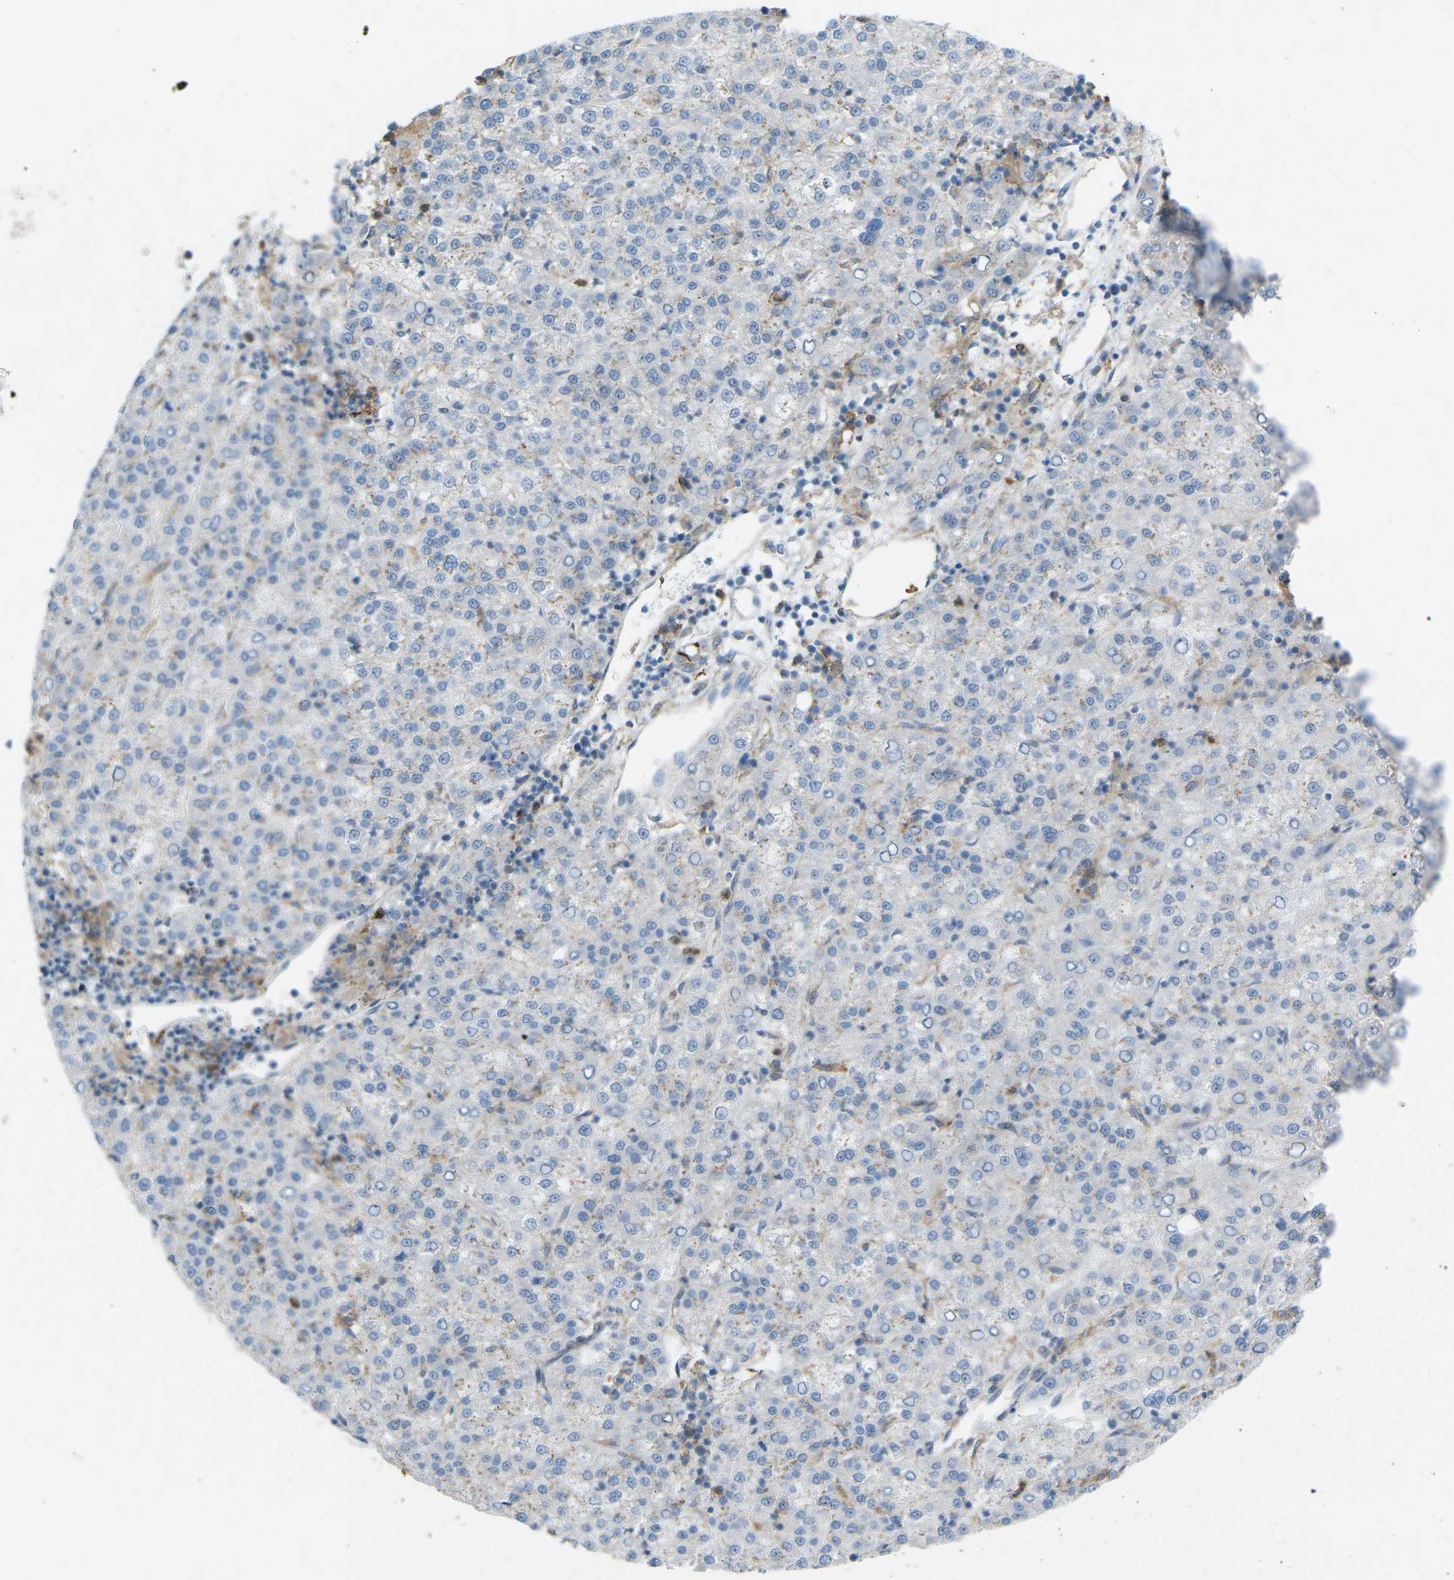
{"staining": {"intensity": "negative", "quantity": "none", "location": "none"}, "tissue": "liver cancer", "cell_type": "Tumor cells", "image_type": "cancer", "snomed": [{"axis": "morphology", "description": "Carcinoma, Hepatocellular, NOS"}, {"axis": "topography", "description": "Liver"}], "caption": "DAB immunohistochemical staining of liver cancer demonstrates no significant positivity in tumor cells.", "gene": "STK11", "patient": {"sex": "female", "age": 58}}